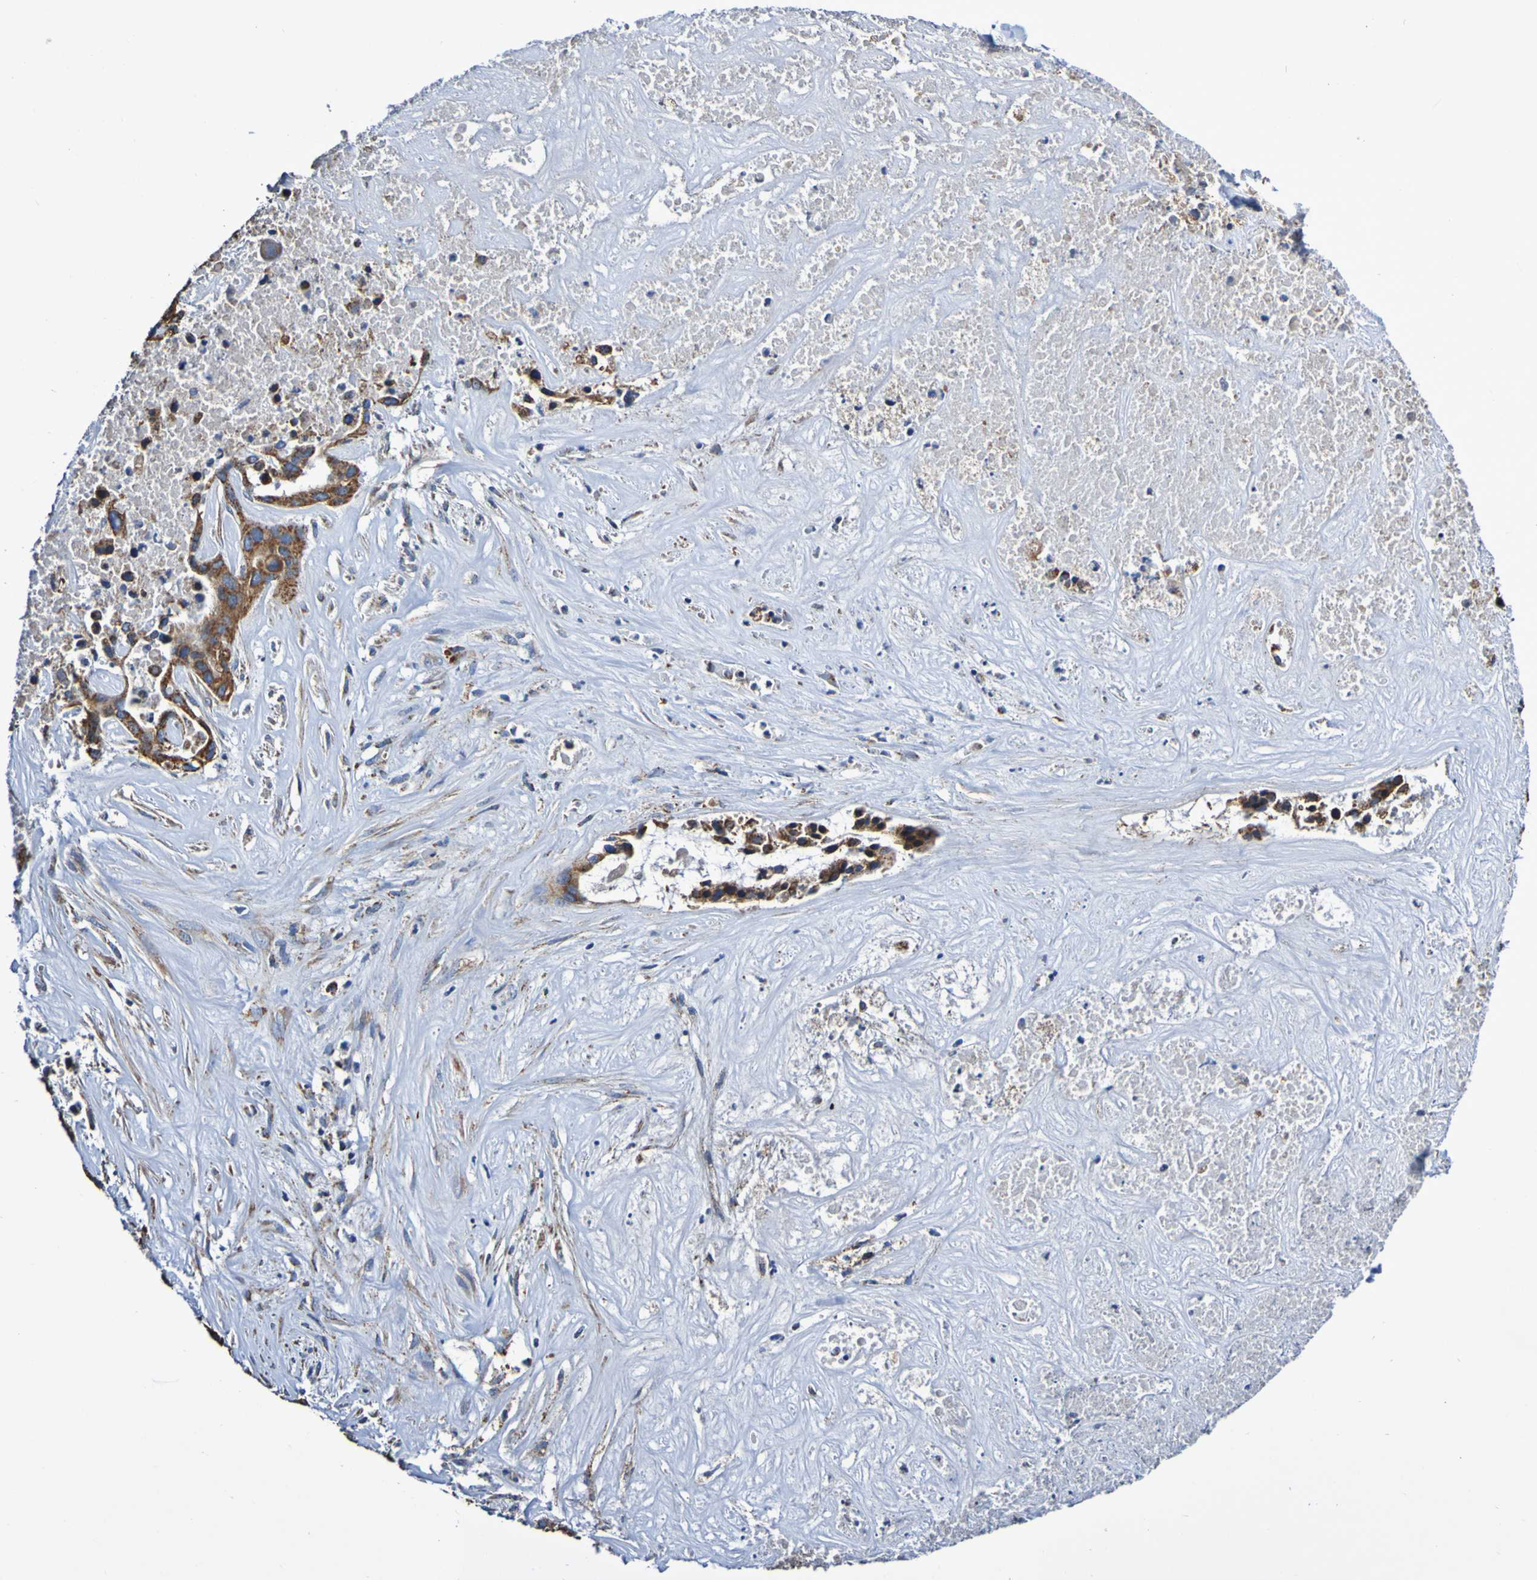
{"staining": {"intensity": "strong", "quantity": ">75%", "location": "cytoplasmic/membranous"}, "tissue": "liver cancer", "cell_type": "Tumor cells", "image_type": "cancer", "snomed": [{"axis": "morphology", "description": "Cholangiocarcinoma"}, {"axis": "topography", "description": "Liver"}], "caption": "IHC staining of liver cholangiocarcinoma, which reveals high levels of strong cytoplasmic/membranous staining in approximately >75% of tumor cells indicating strong cytoplasmic/membranous protein expression. The staining was performed using DAB (brown) for protein detection and nuclei were counterstained in hematoxylin (blue).", "gene": "IL18R1", "patient": {"sex": "female", "age": 65}}